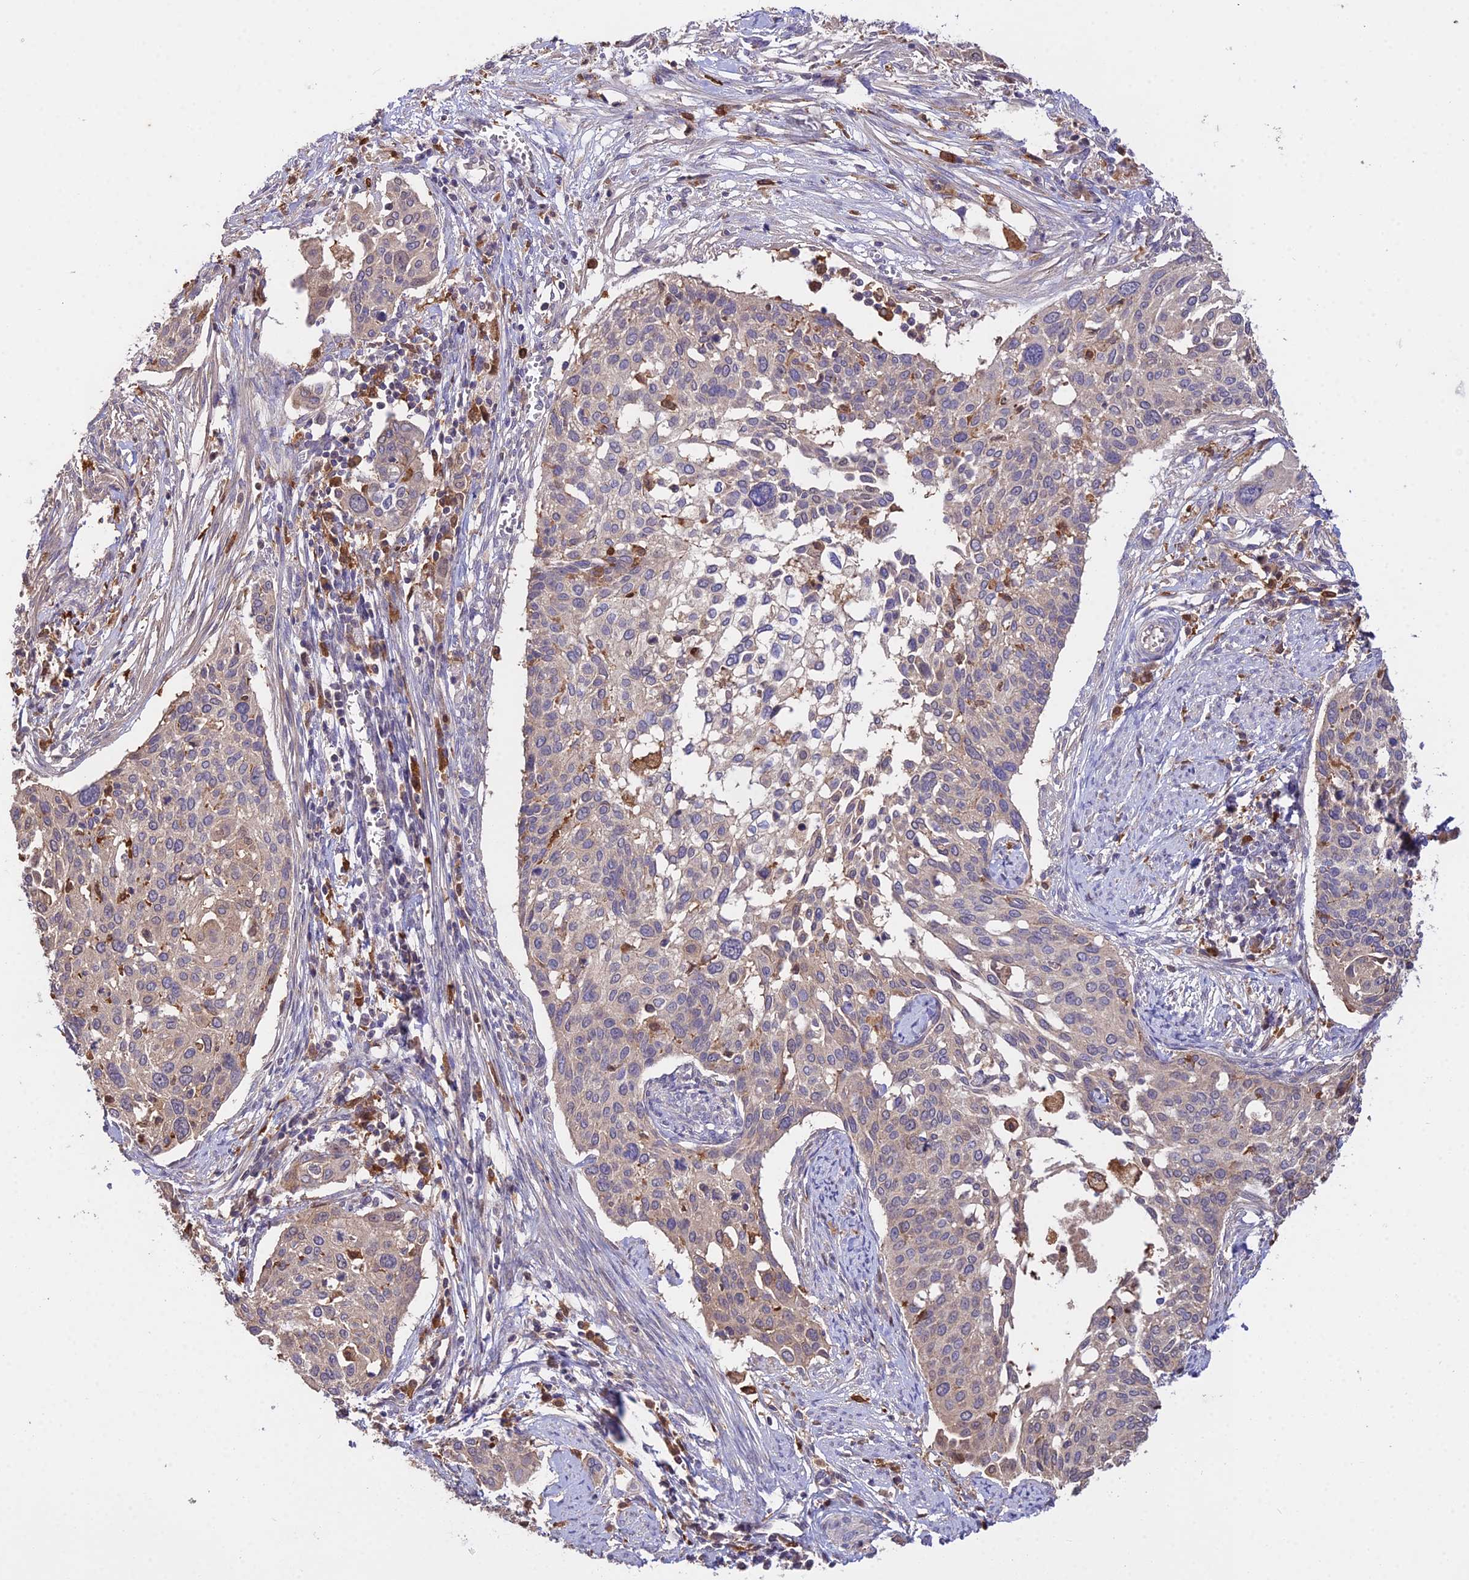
{"staining": {"intensity": "weak", "quantity": "<25%", "location": "cytoplasmic/membranous"}, "tissue": "cervical cancer", "cell_type": "Tumor cells", "image_type": "cancer", "snomed": [{"axis": "morphology", "description": "Squamous cell carcinoma, NOS"}, {"axis": "topography", "description": "Cervix"}], "caption": "Immunohistochemical staining of cervical cancer demonstrates no significant expression in tumor cells.", "gene": "FBP1", "patient": {"sex": "female", "age": 44}}